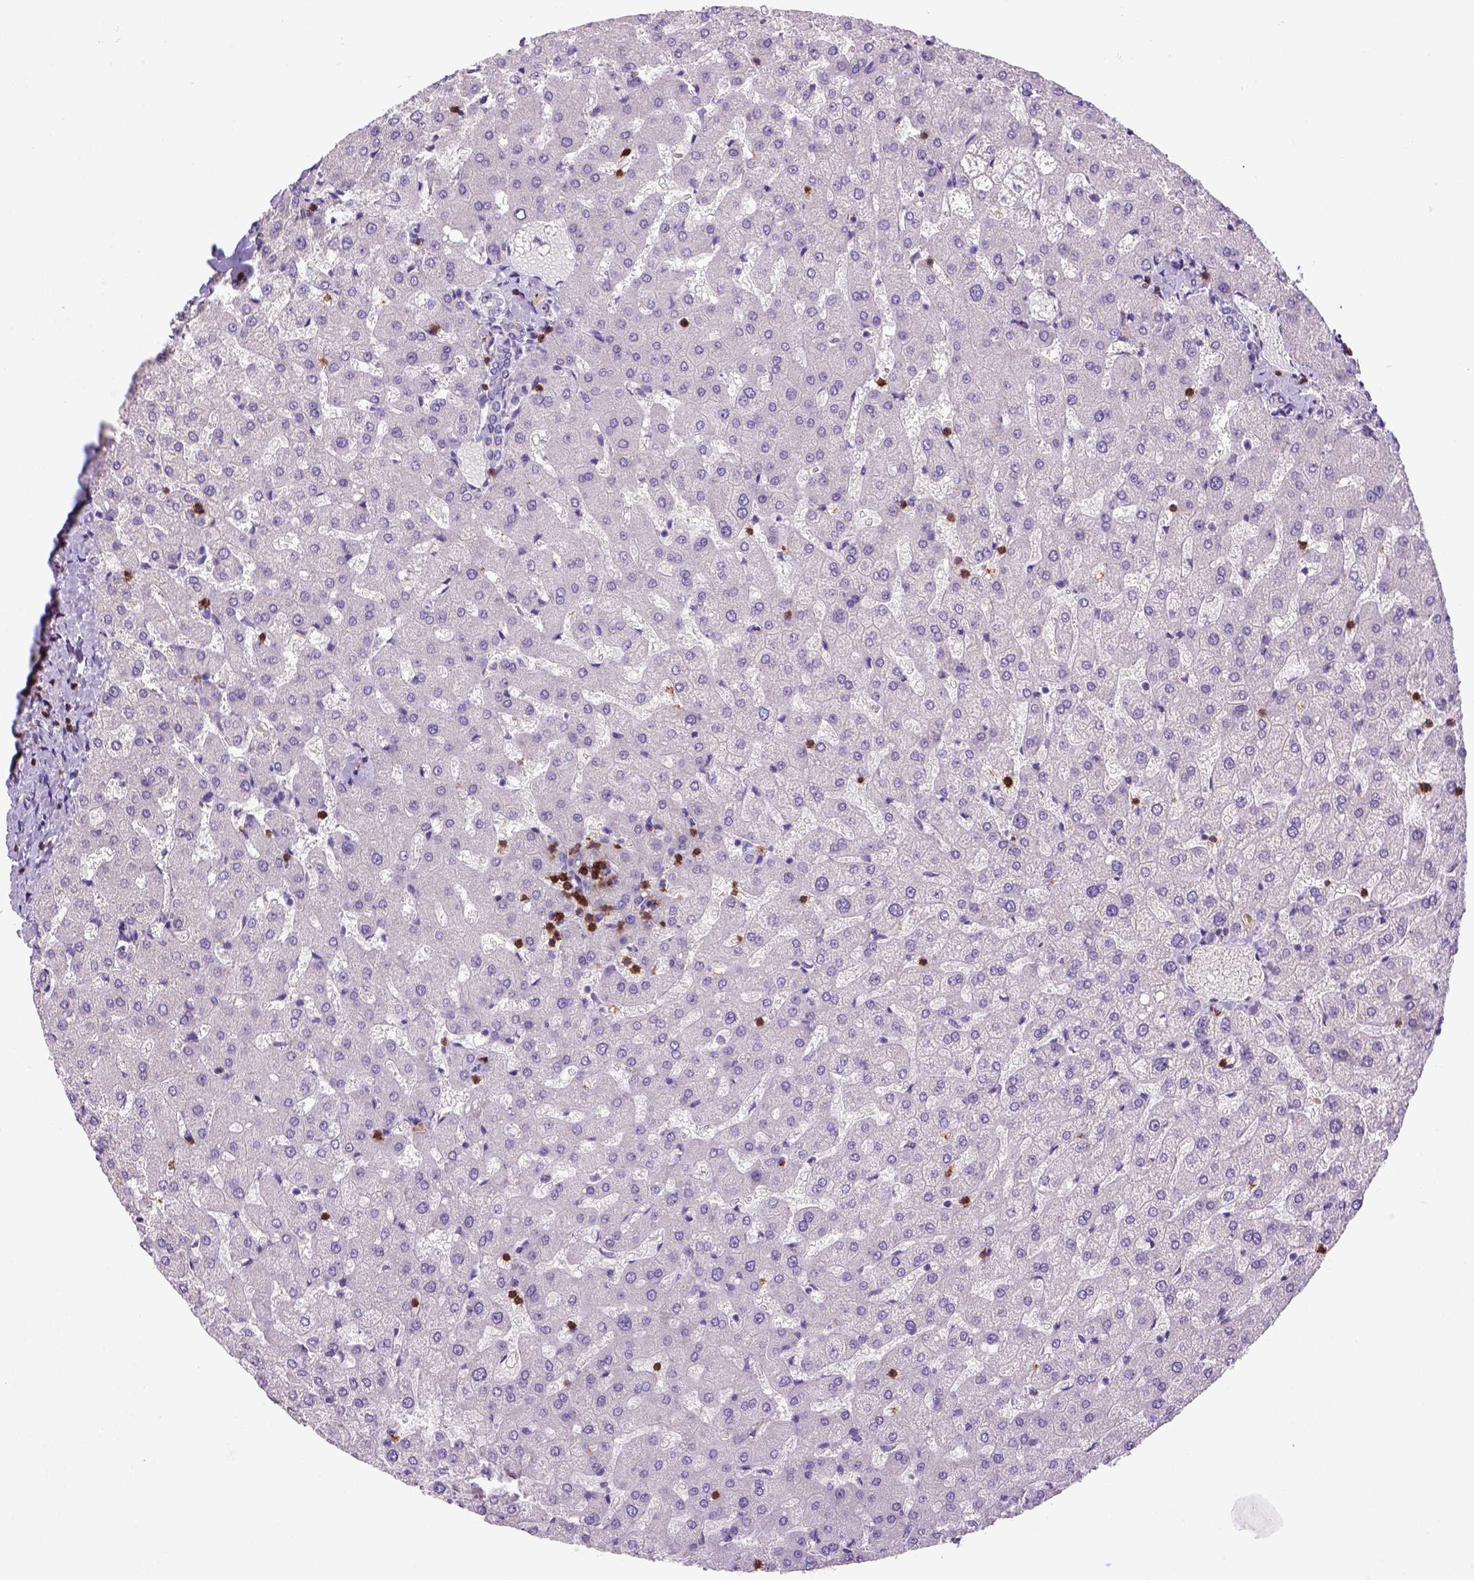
{"staining": {"intensity": "negative", "quantity": "none", "location": "none"}, "tissue": "liver", "cell_type": "Cholangiocytes", "image_type": "normal", "snomed": [{"axis": "morphology", "description": "Normal tissue, NOS"}, {"axis": "topography", "description": "Liver"}], "caption": "Liver was stained to show a protein in brown. There is no significant positivity in cholangiocytes. (DAB (3,3'-diaminobenzidine) immunohistochemistry (IHC) visualized using brightfield microscopy, high magnification).", "gene": "CD3E", "patient": {"sex": "female", "age": 50}}